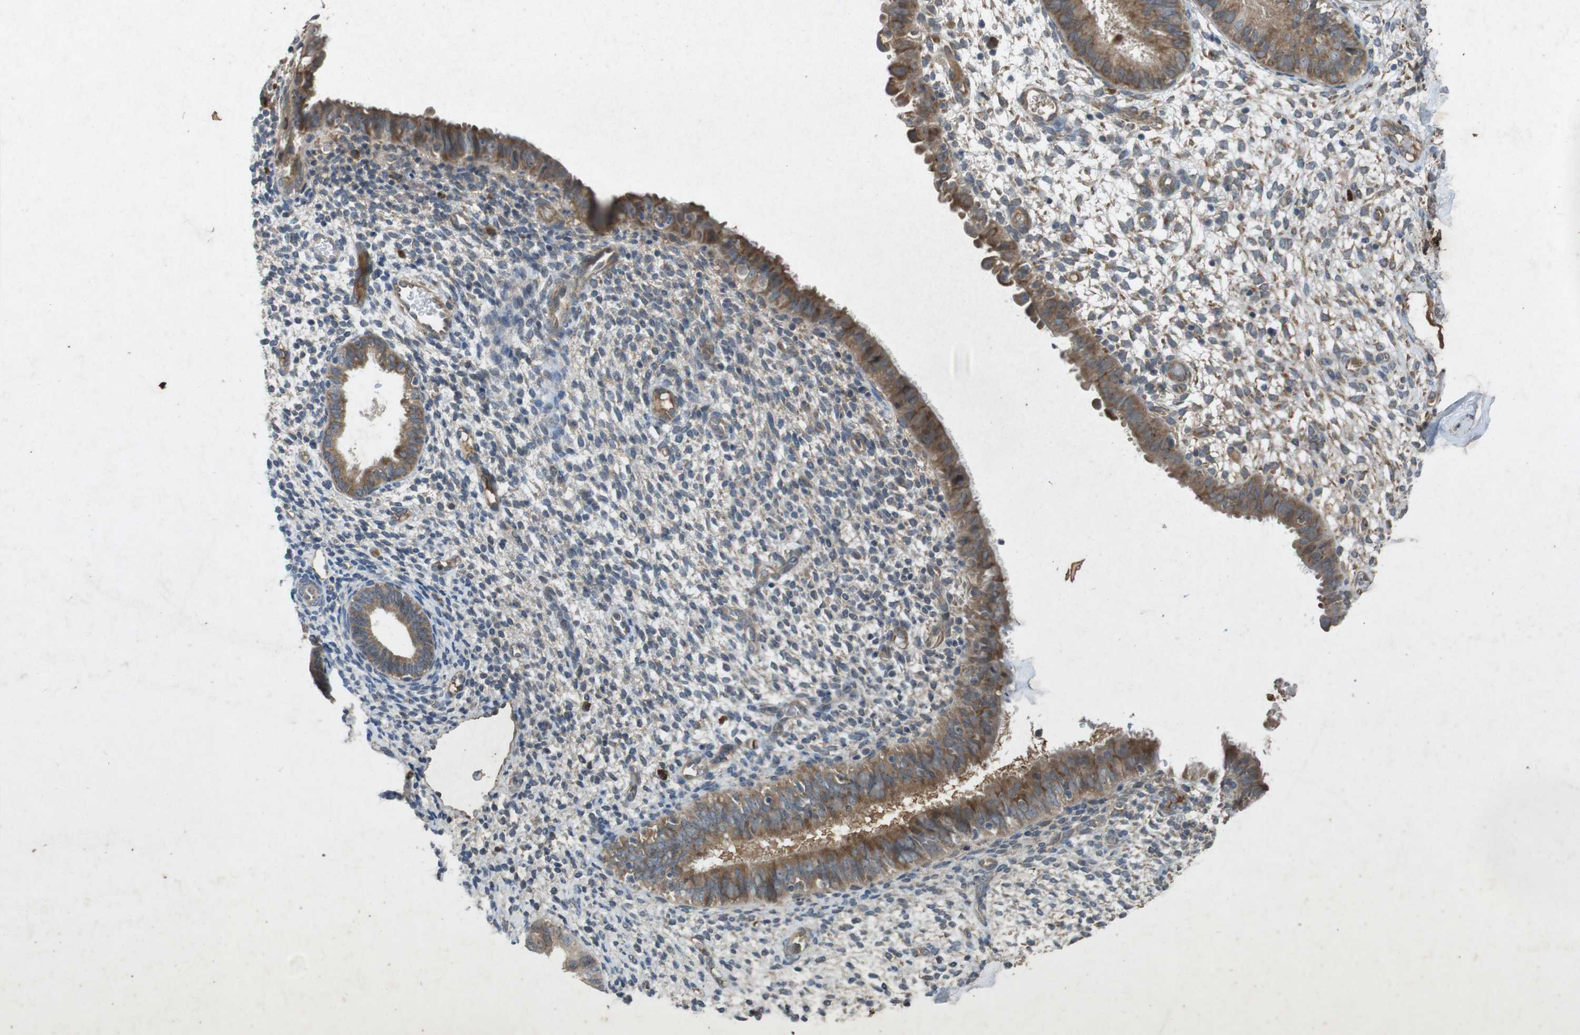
{"staining": {"intensity": "weak", "quantity": "25%-75%", "location": "cytoplasmic/membranous"}, "tissue": "endometrium", "cell_type": "Cells in endometrial stroma", "image_type": "normal", "snomed": [{"axis": "morphology", "description": "Normal tissue, NOS"}, {"axis": "topography", "description": "Endometrium"}], "caption": "This histopathology image shows IHC staining of unremarkable endometrium, with low weak cytoplasmic/membranous expression in about 25%-75% of cells in endometrial stroma.", "gene": "FLCN", "patient": {"sex": "female", "age": 61}}